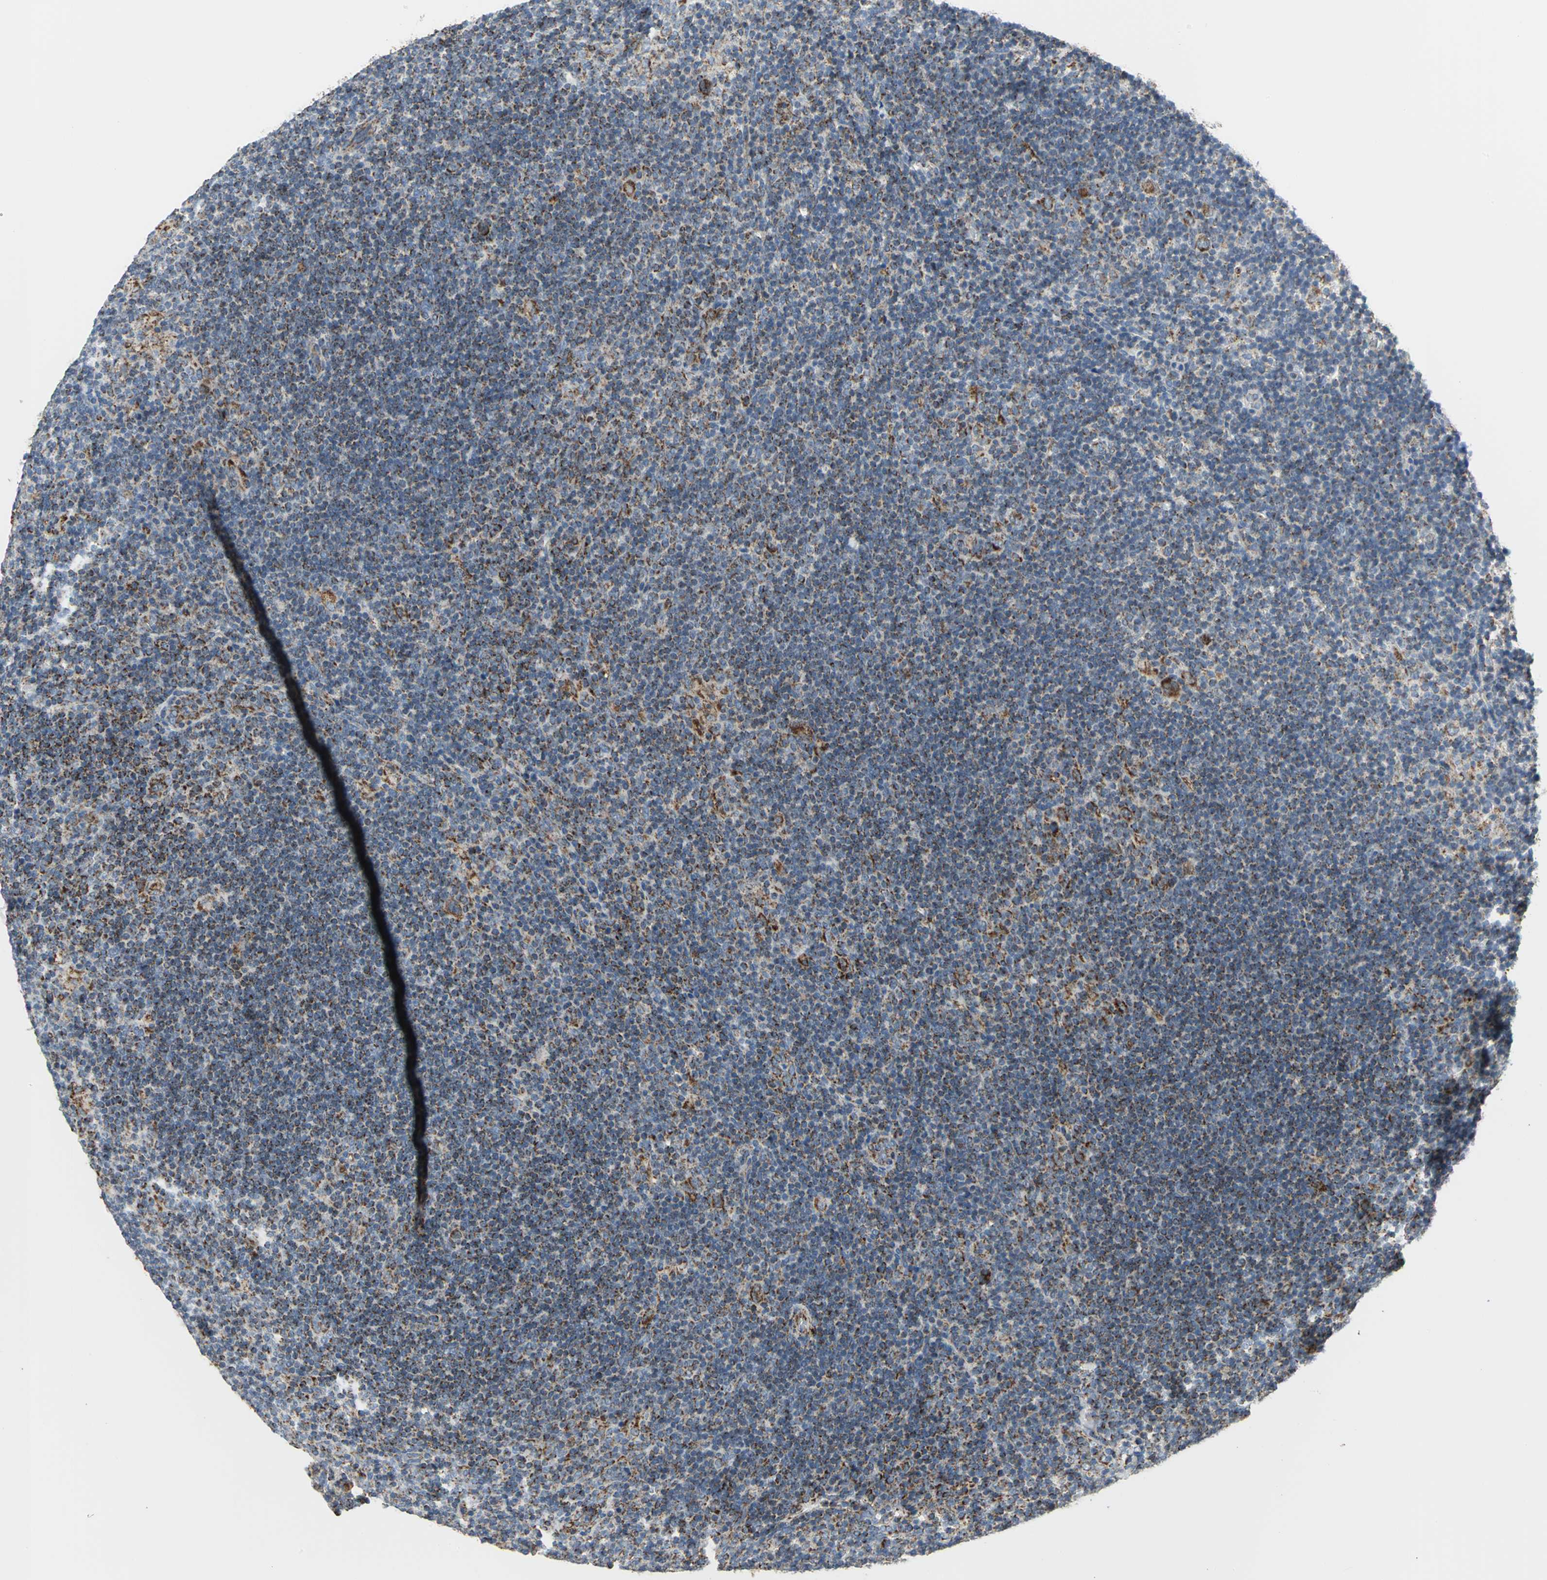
{"staining": {"intensity": "moderate", "quantity": "<25%", "location": "cytoplasmic/membranous"}, "tissue": "lymphoma", "cell_type": "Tumor cells", "image_type": "cancer", "snomed": [{"axis": "morphology", "description": "Hodgkin's disease, NOS"}, {"axis": "topography", "description": "Lymph node"}], "caption": "Brown immunohistochemical staining in human lymphoma reveals moderate cytoplasmic/membranous expression in approximately <25% of tumor cells. Immunohistochemistry (ihc) stains the protein of interest in brown and the nuclei are stained blue.", "gene": "NTRK1", "patient": {"sex": "female", "age": 57}}